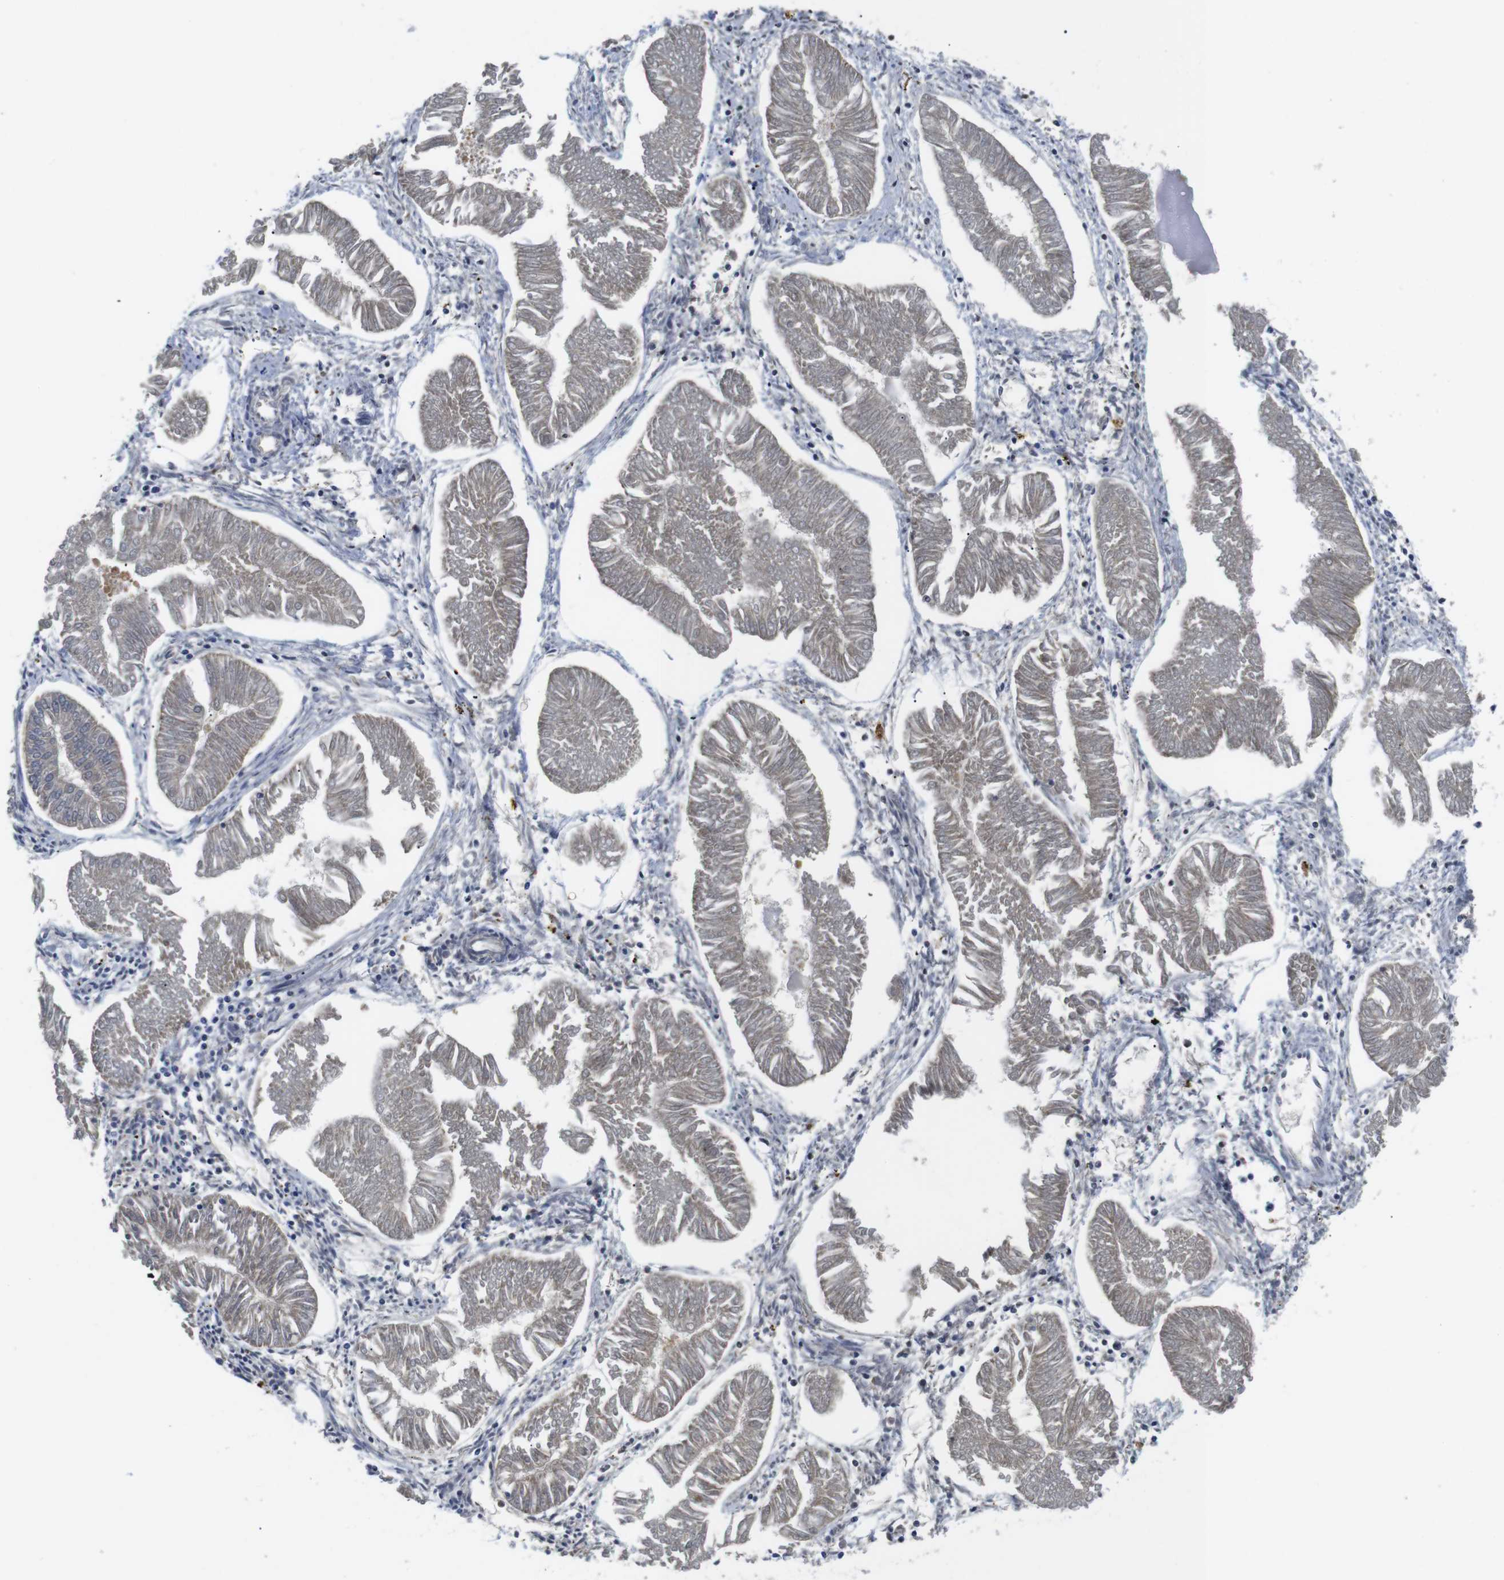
{"staining": {"intensity": "weak", "quantity": "25%-75%", "location": "cytoplasmic/membranous"}, "tissue": "endometrial cancer", "cell_type": "Tumor cells", "image_type": "cancer", "snomed": [{"axis": "morphology", "description": "Adenocarcinoma, NOS"}, {"axis": "topography", "description": "Endometrium"}], "caption": "Immunohistochemistry (IHC) of endometrial cancer (adenocarcinoma) displays low levels of weak cytoplasmic/membranous positivity in about 25%-75% of tumor cells.", "gene": "FNTA", "patient": {"sex": "female", "age": 53}}